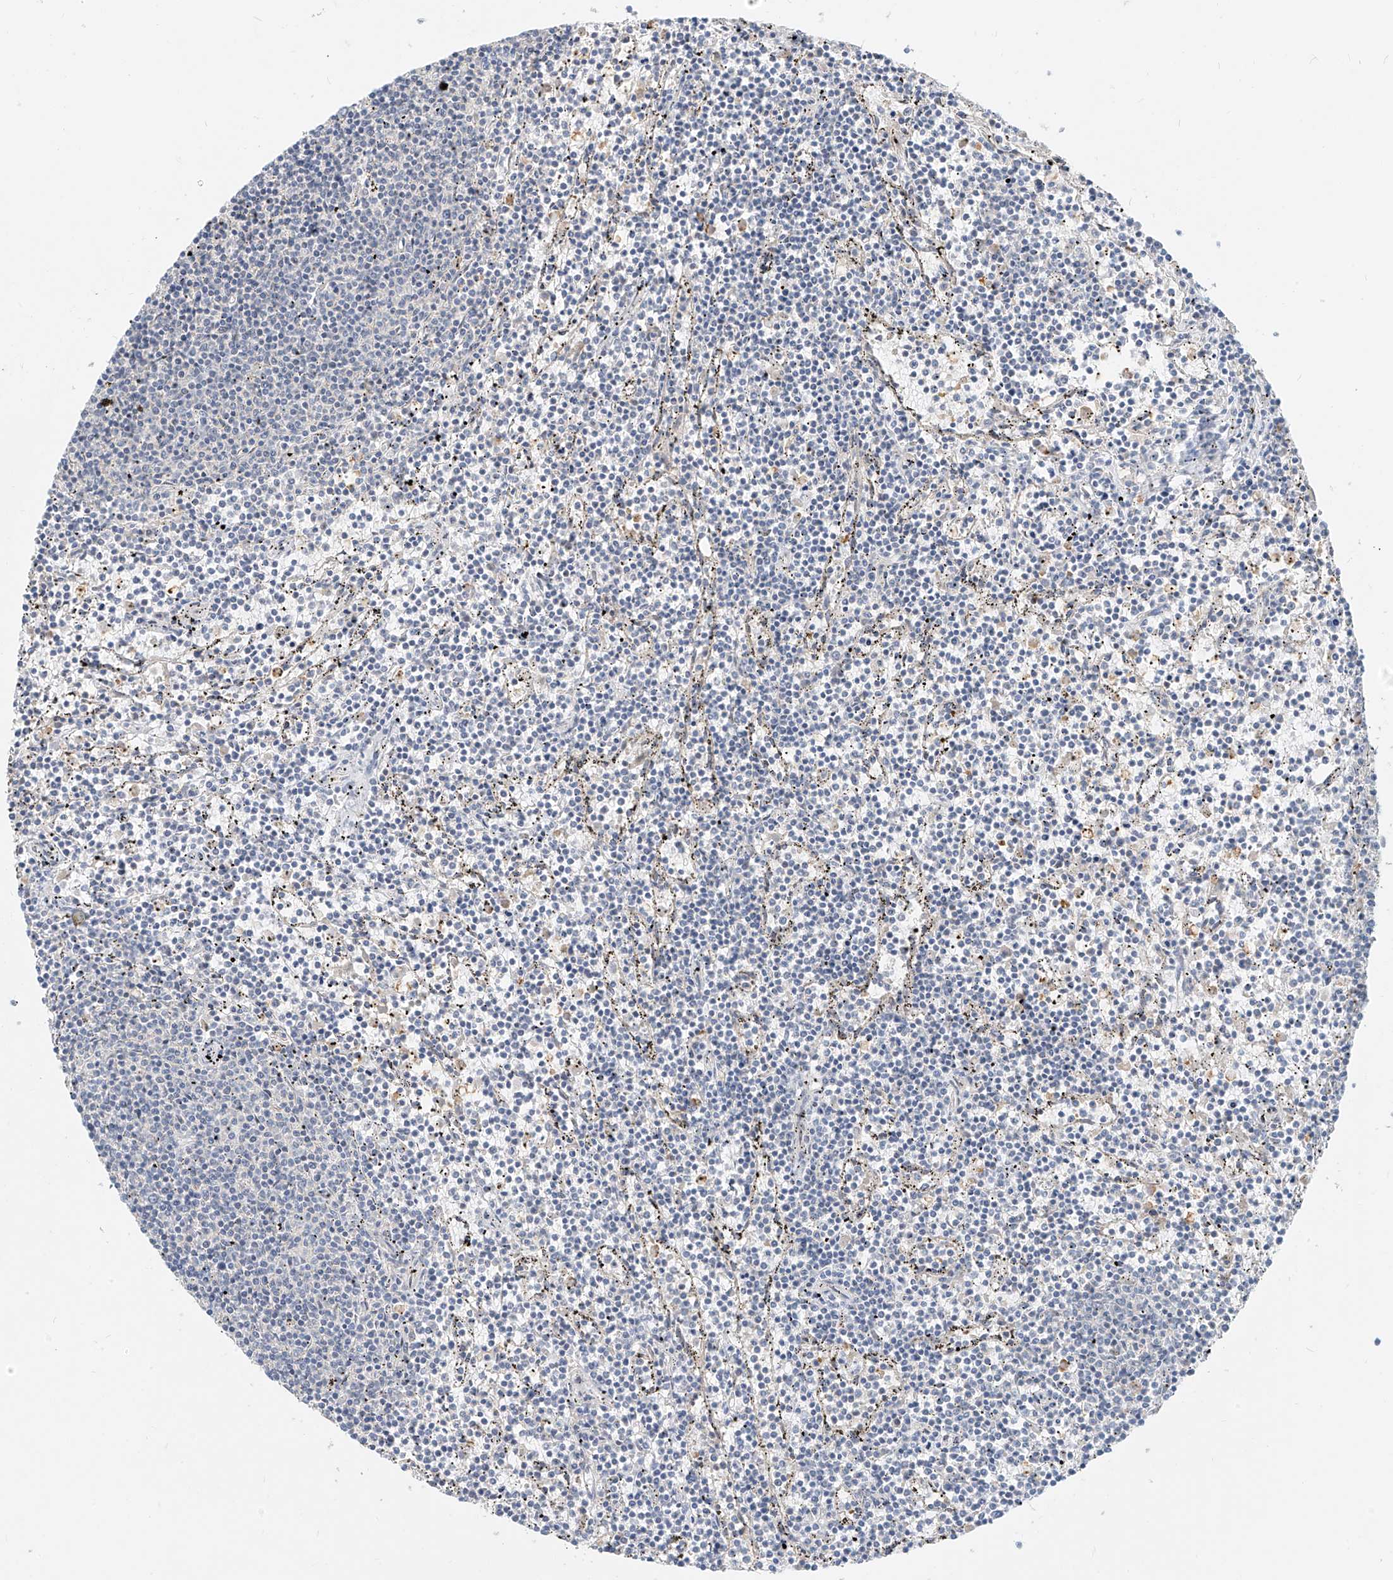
{"staining": {"intensity": "negative", "quantity": "none", "location": "none"}, "tissue": "lymphoma", "cell_type": "Tumor cells", "image_type": "cancer", "snomed": [{"axis": "morphology", "description": "Malignant lymphoma, non-Hodgkin's type, Low grade"}, {"axis": "topography", "description": "Spleen"}], "caption": "This is an immunohistochemistry (IHC) micrograph of human lymphoma. There is no staining in tumor cells.", "gene": "C2orf42", "patient": {"sex": "female", "age": 50}}